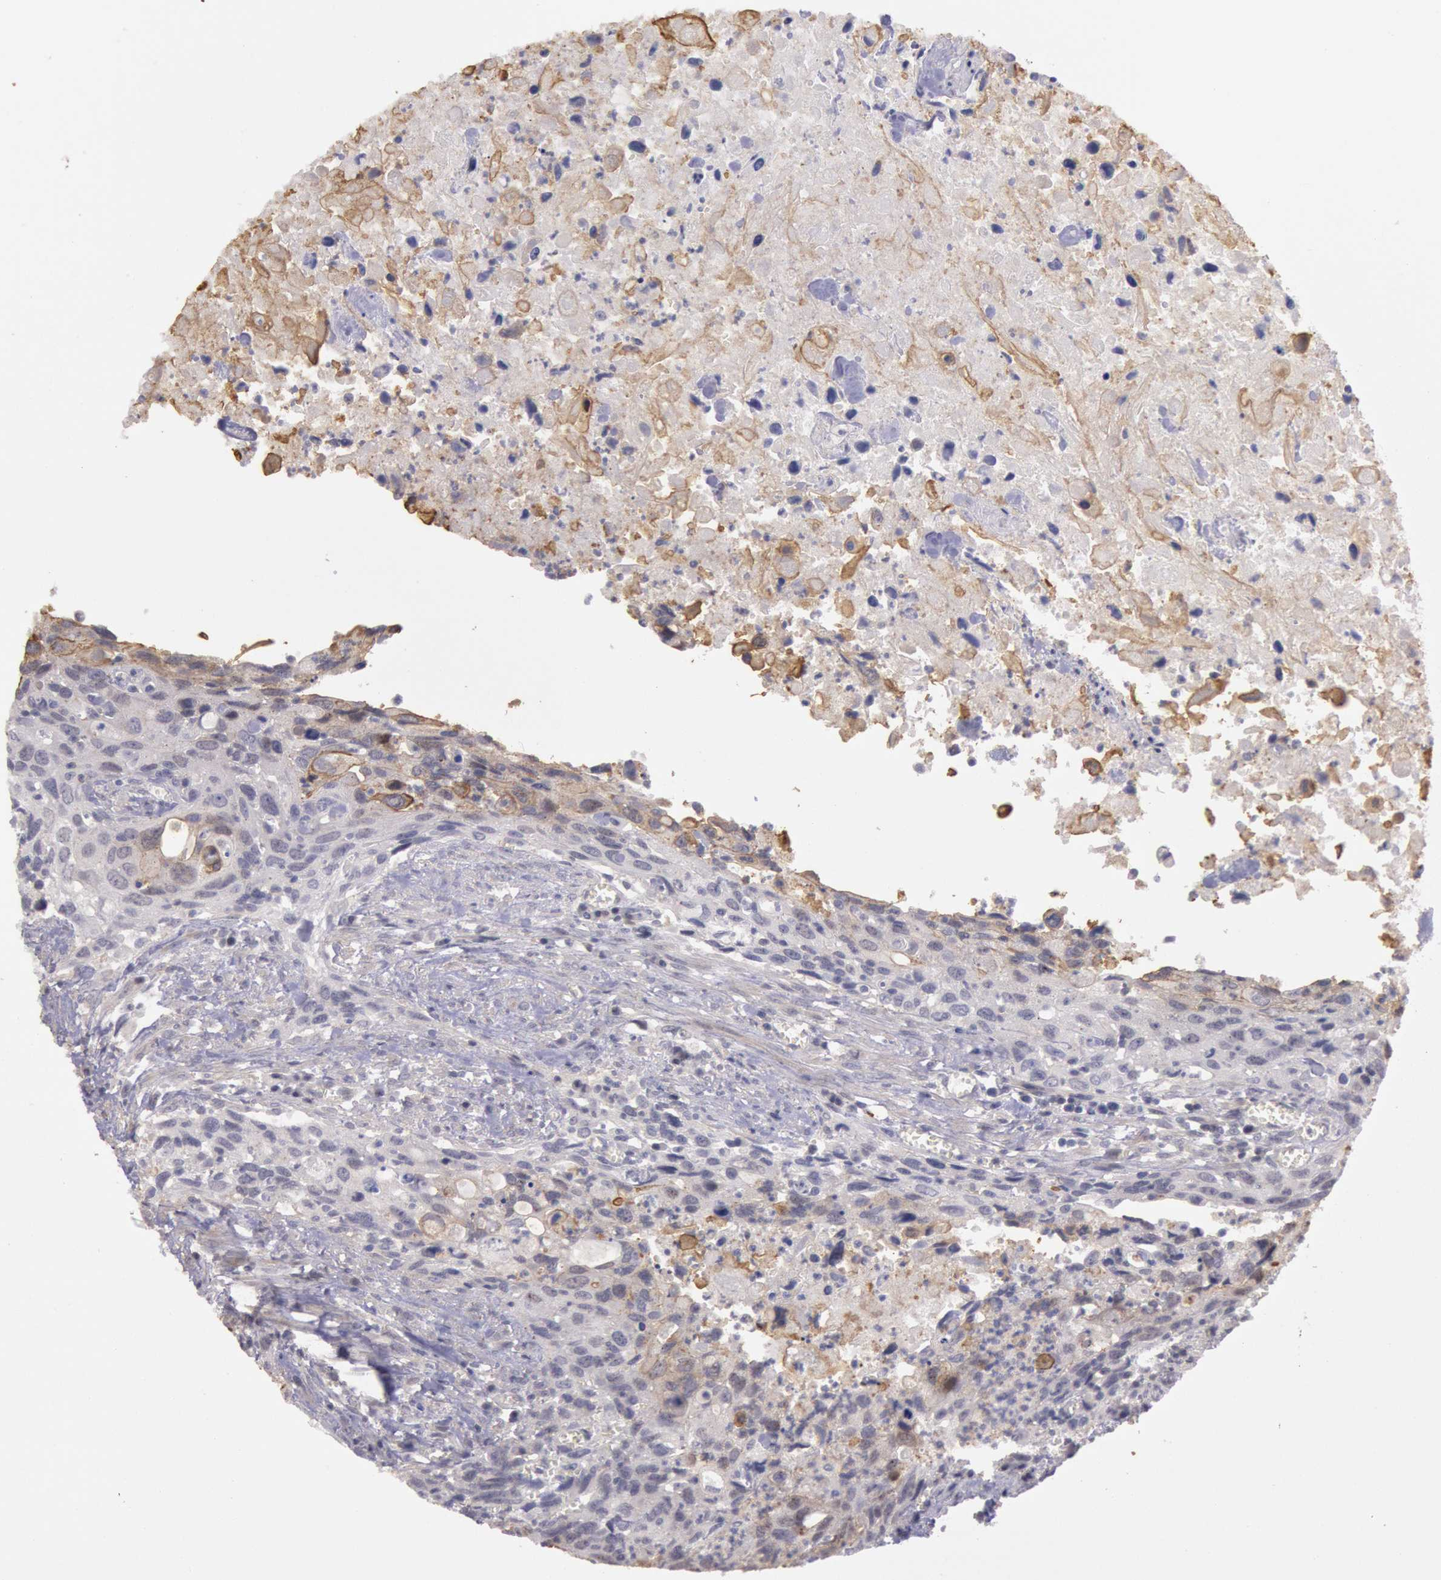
{"staining": {"intensity": "weak", "quantity": ">75%", "location": "cytoplasmic/membranous"}, "tissue": "urothelial cancer", "cell_type": "Tumor cells", "image_type": "cancer", "snomed": [{"axis": "morphology", "description": "Urothelial carcinoma, High grade"}, {"axis": "topography", "description": "Urinary bladder"}], "caption": "High-grade urothelial carcinoma stained for a protein (brown) shows weak cytoplasmic/membranous positive expression in approximately >75% of tumor cells.", "gene": "TRIB2", "patient": {"sex": "male", "age": 71}}